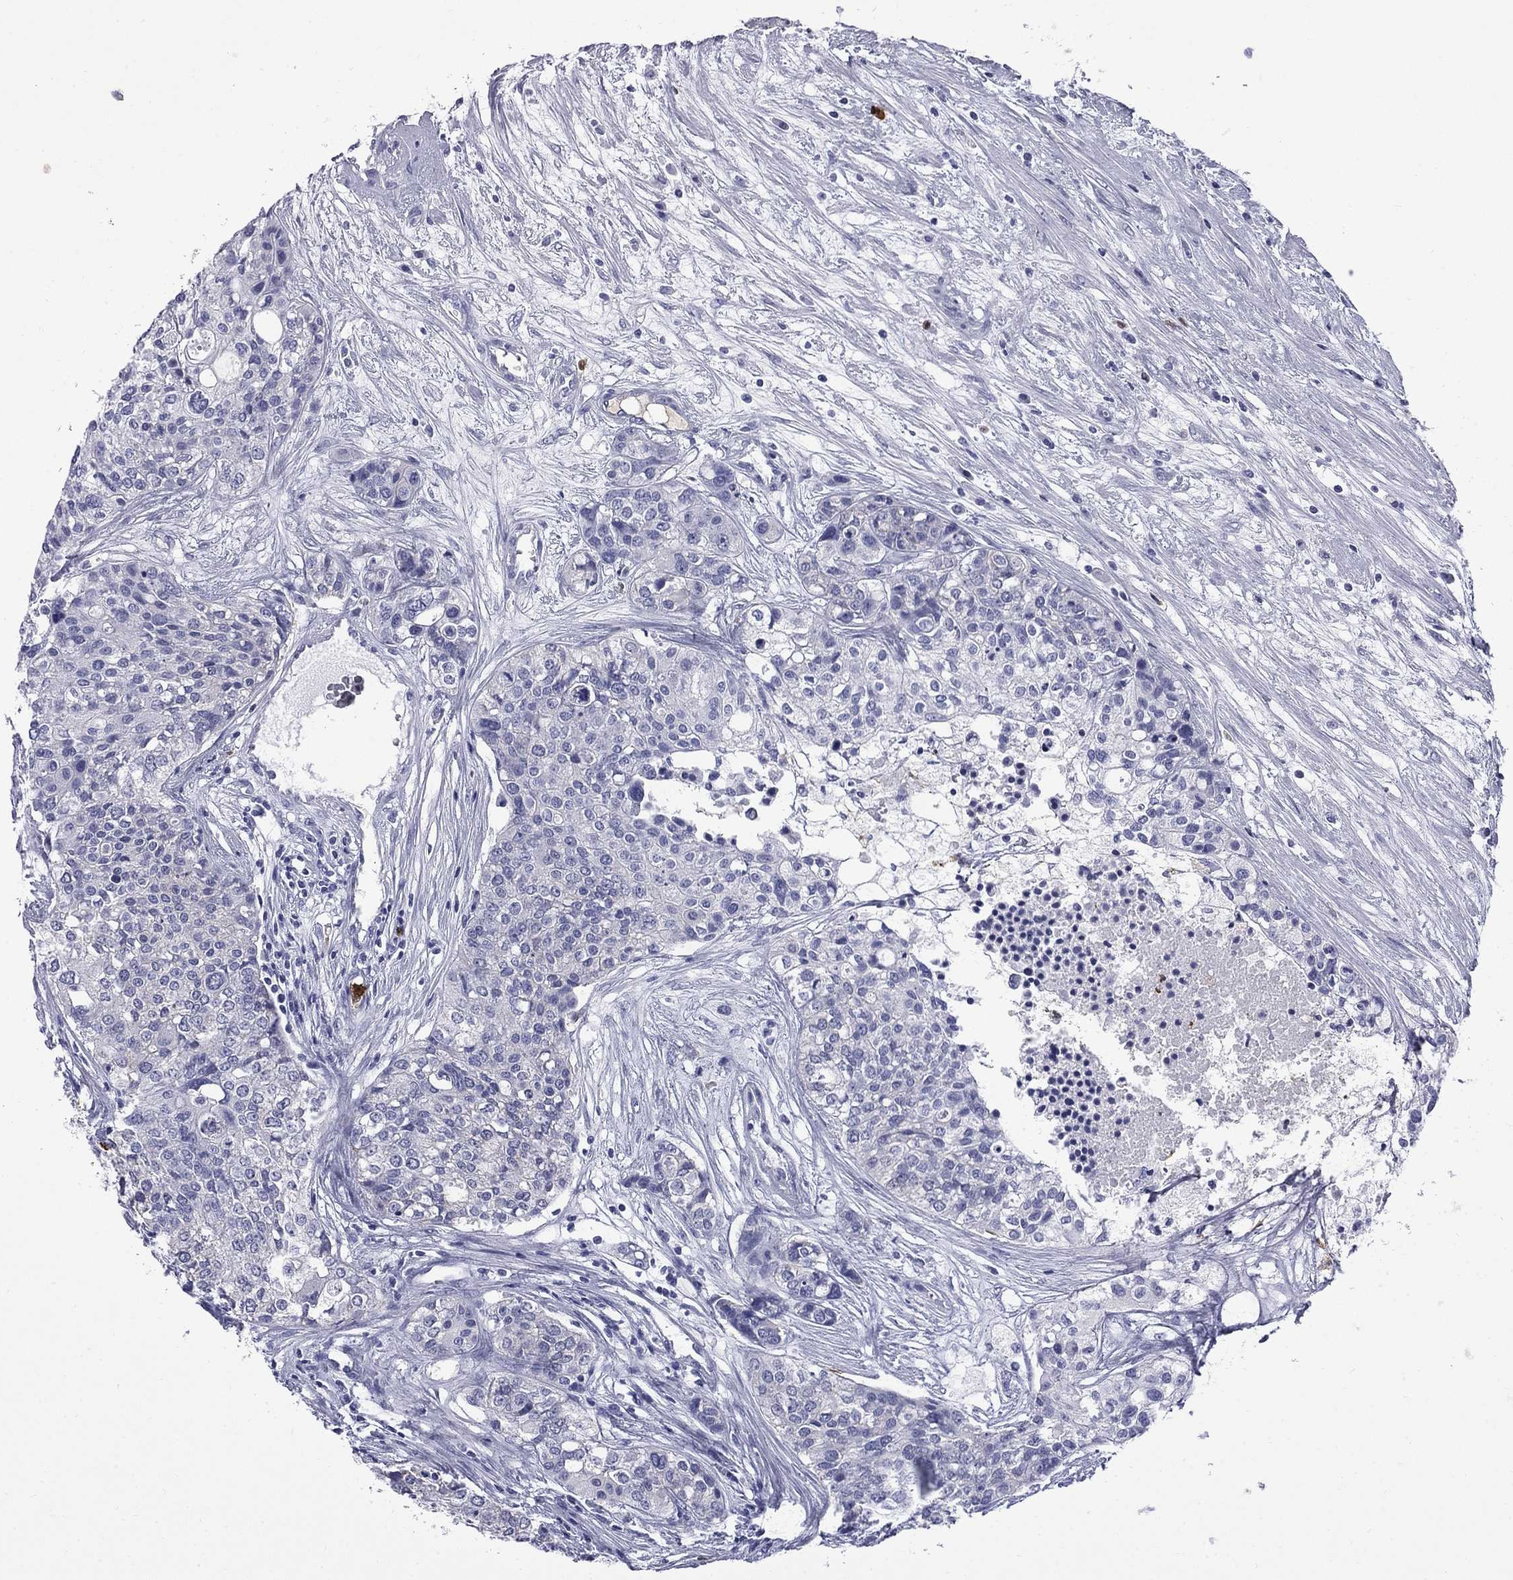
{"staining": {"intensity": "negative", "quantity": "none", "location": "none"}, "tissue": "carcinoid", "cell_type": "Tumor cells", "image_type": "cancer", "snomed": [{"axis": "morphology", "description": "Carcinoid, malignant, NOS"}, {"axis": "topography", "description": "Colon"}], "caption": "DAB (3,3'-diaminobenzidine) immunohistochemical staining of carcinoid exhibits no significant positivity in tumor cells. (DAB immunohistochemistry, high magnification).", "gene": "TRIM29", "patient": {"sex": "male", "age": 81}}